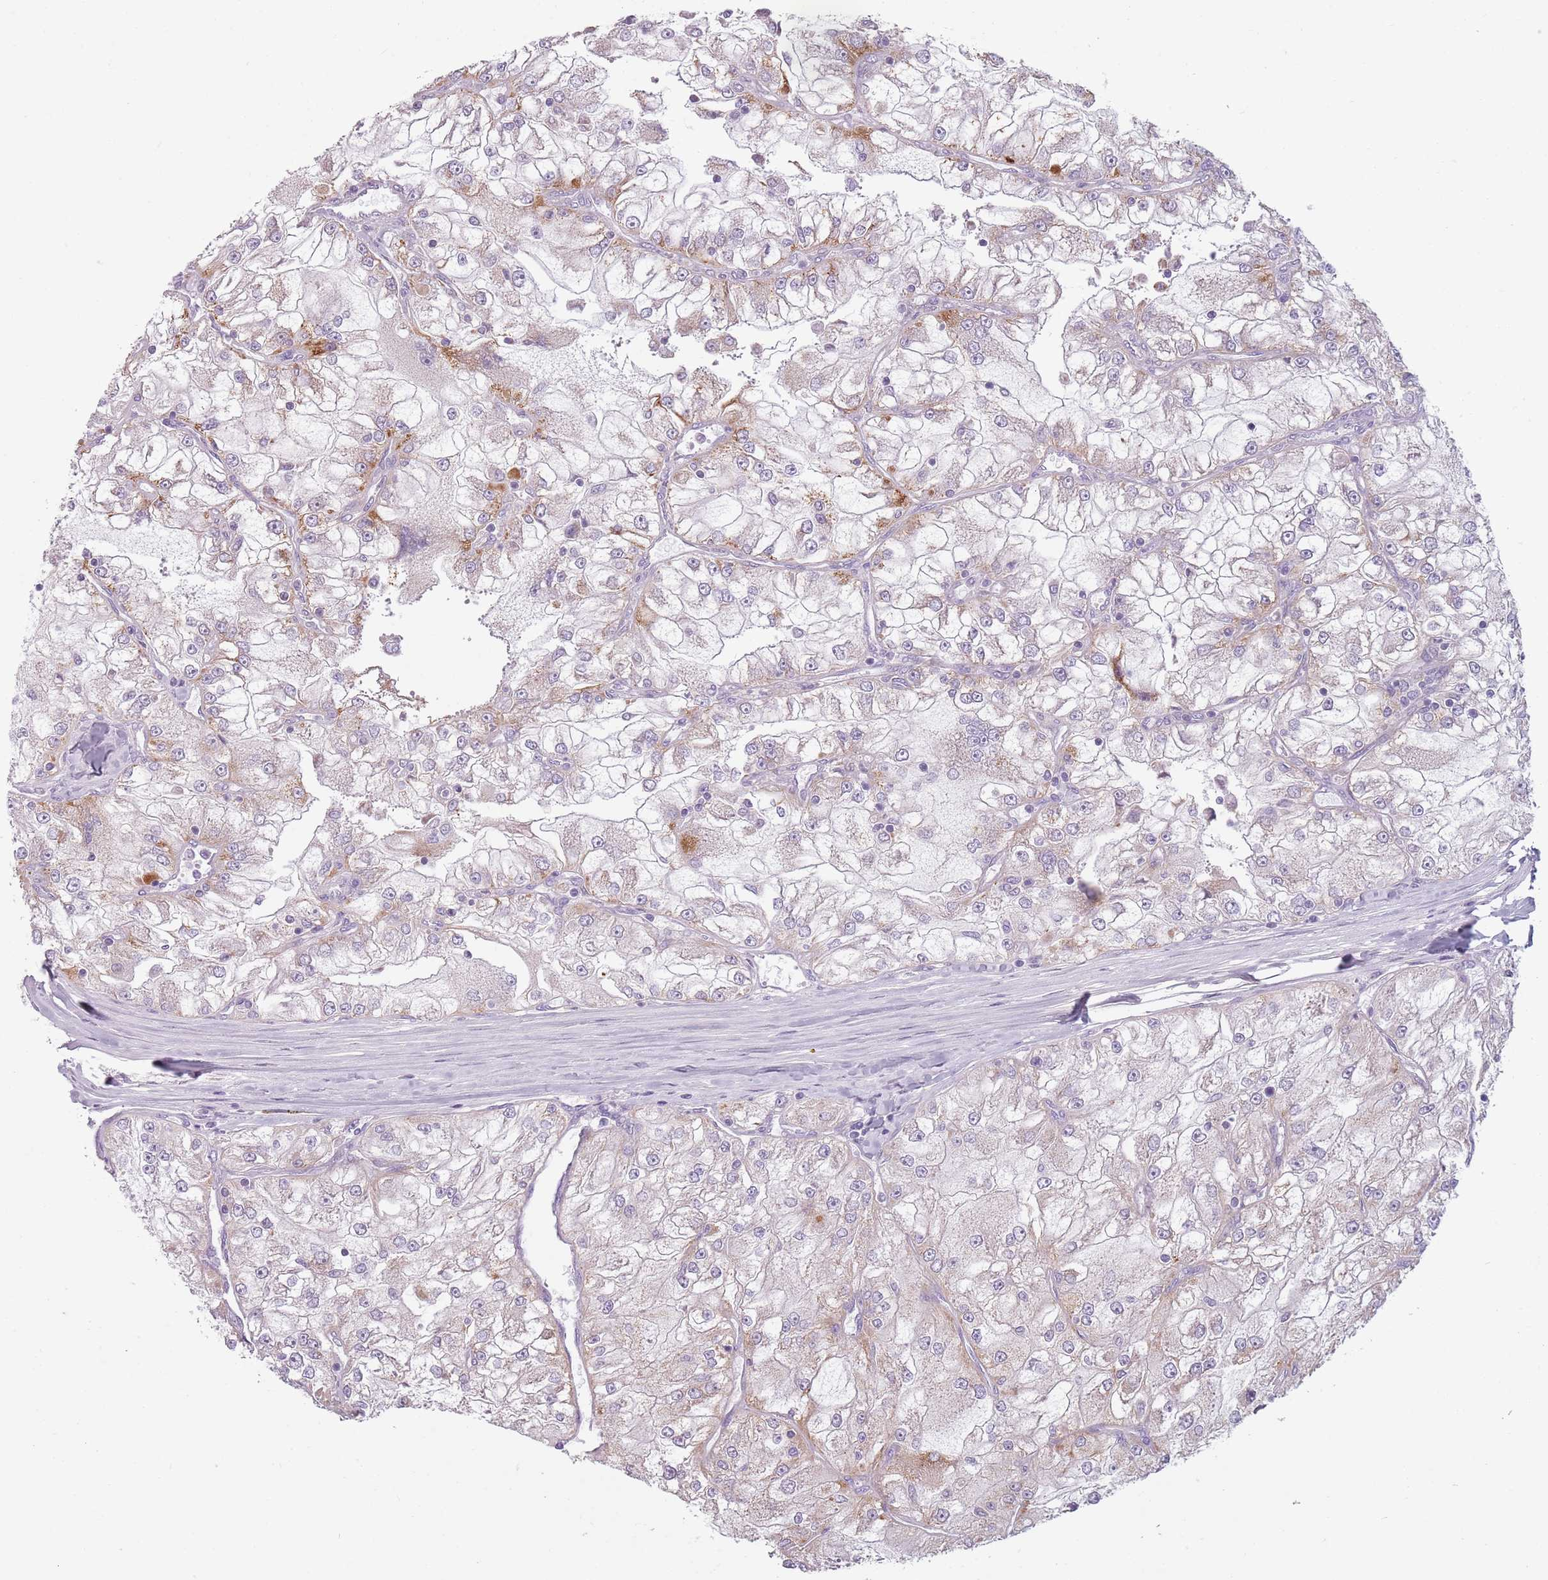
{"staining": {"intensity": "moderate", "quantity": "25%-75%", "location": "cytoplasmic/membranous"}, "tissue": "renal cancer", "cell_type": "Tumor cells", "image_type": "cancer", "snomed": [{"axis": "morphology", "description": "Adenocarcinoma, NOS"}, {"axis": "topography", "description": "Kidney"}], "caption": "This image displays immunohistochemistry staining of adenocarcinoma (renal), with medium moderate cytoplasmic/membranous staining in about 25%-75% of tumor cells.", "gene": "MEGF8", "patient": {"sex": "female", "age": 72}}